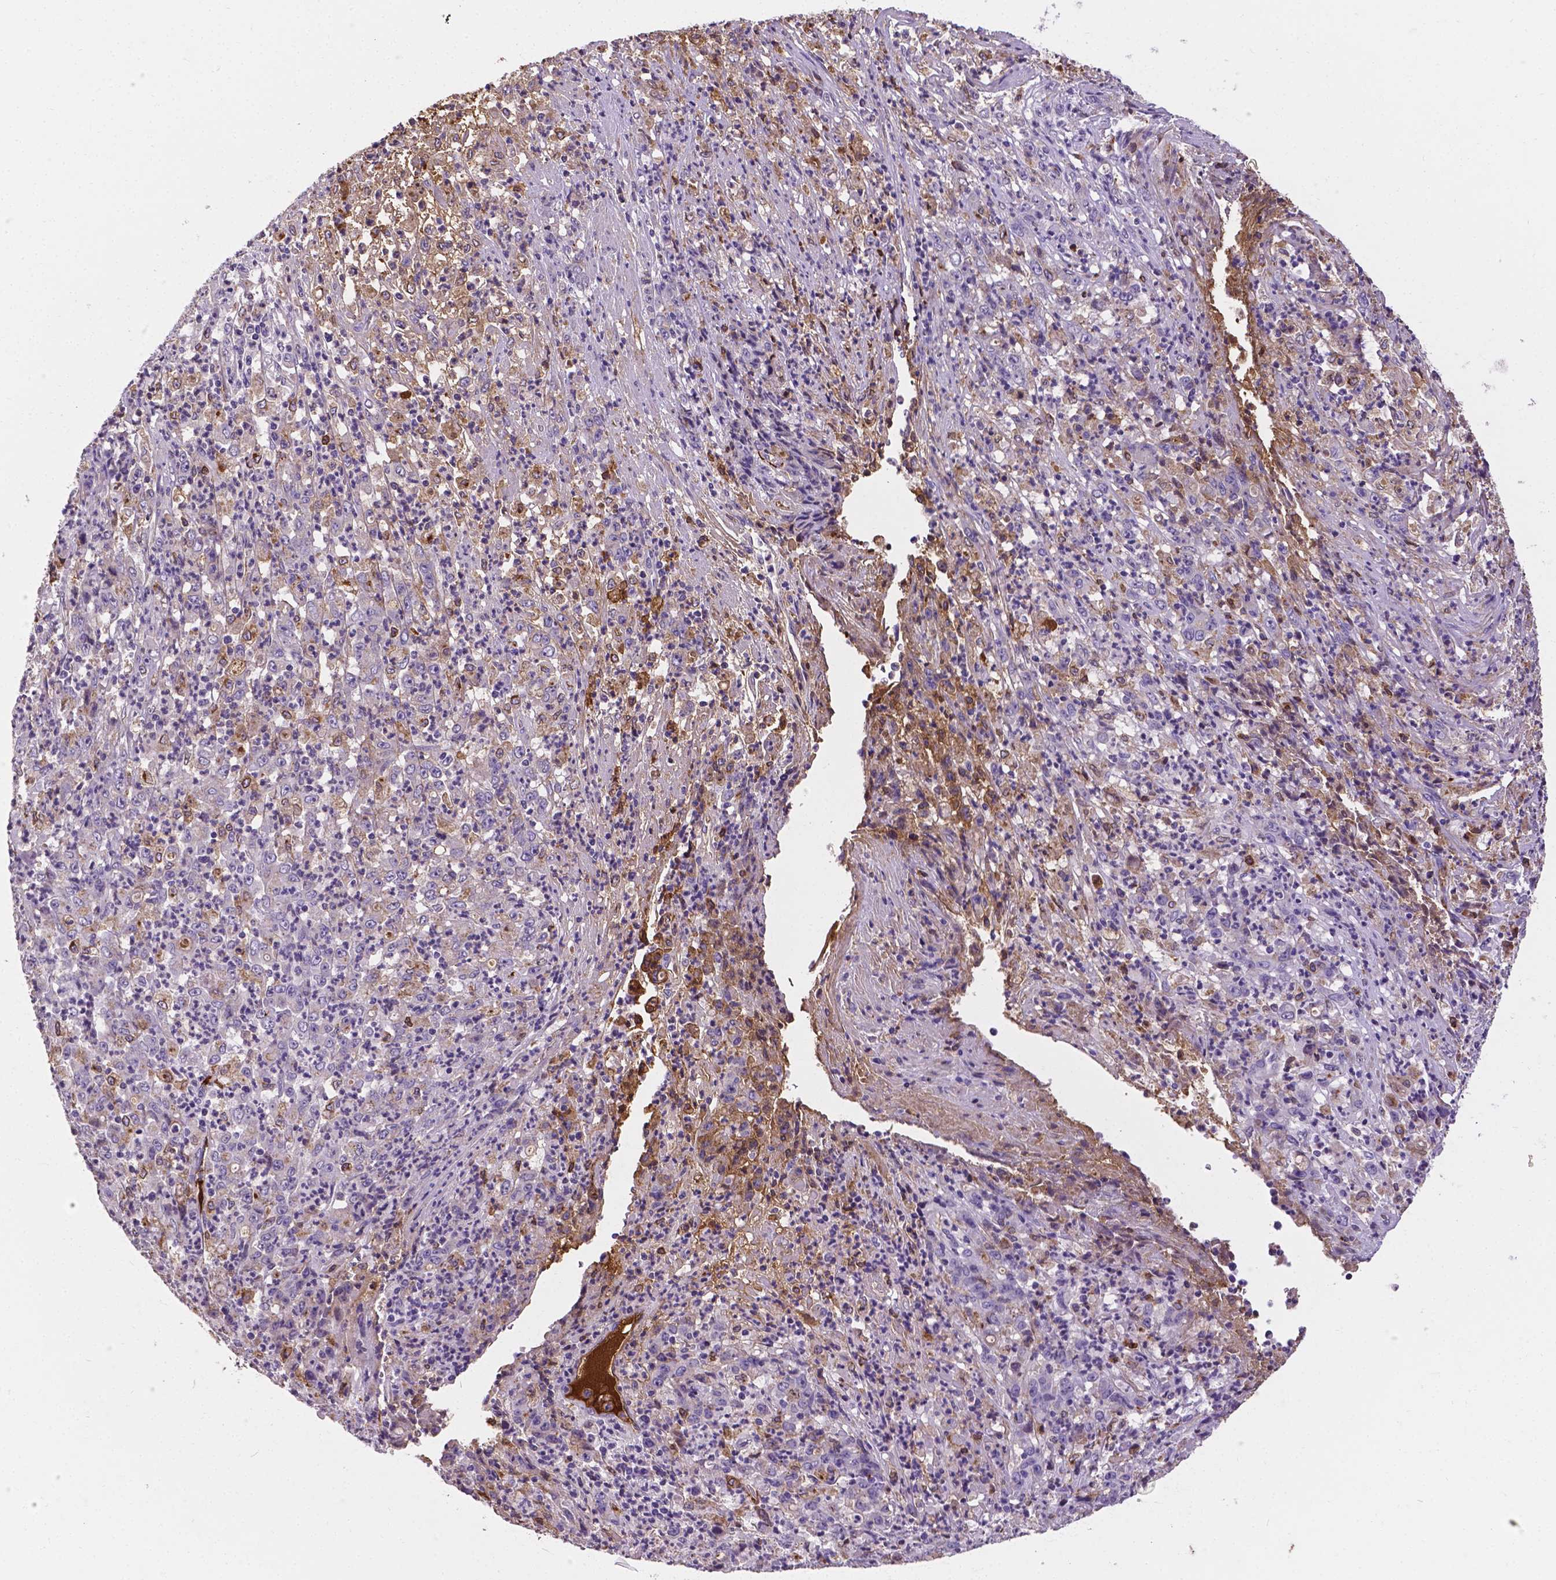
{"staining": {"intensity": "negative", "quantity": "none", "location": "none"}, "tissue": "stomach cancer", "cell_type": "Tumor cells", "image_type": "cancer", "snomed": [{"axis": "morphology", "description": "Adenocarcinoma, NOS"}, {"axis": "topography", "description": "Stomach, lower"}], "caption": "This is an immunohistochemistry image of adenocarcinoma (stomach). There is no staining in tumor cells.", "gene": "APOE", "patient": {"sex": "female", "age": 71}}